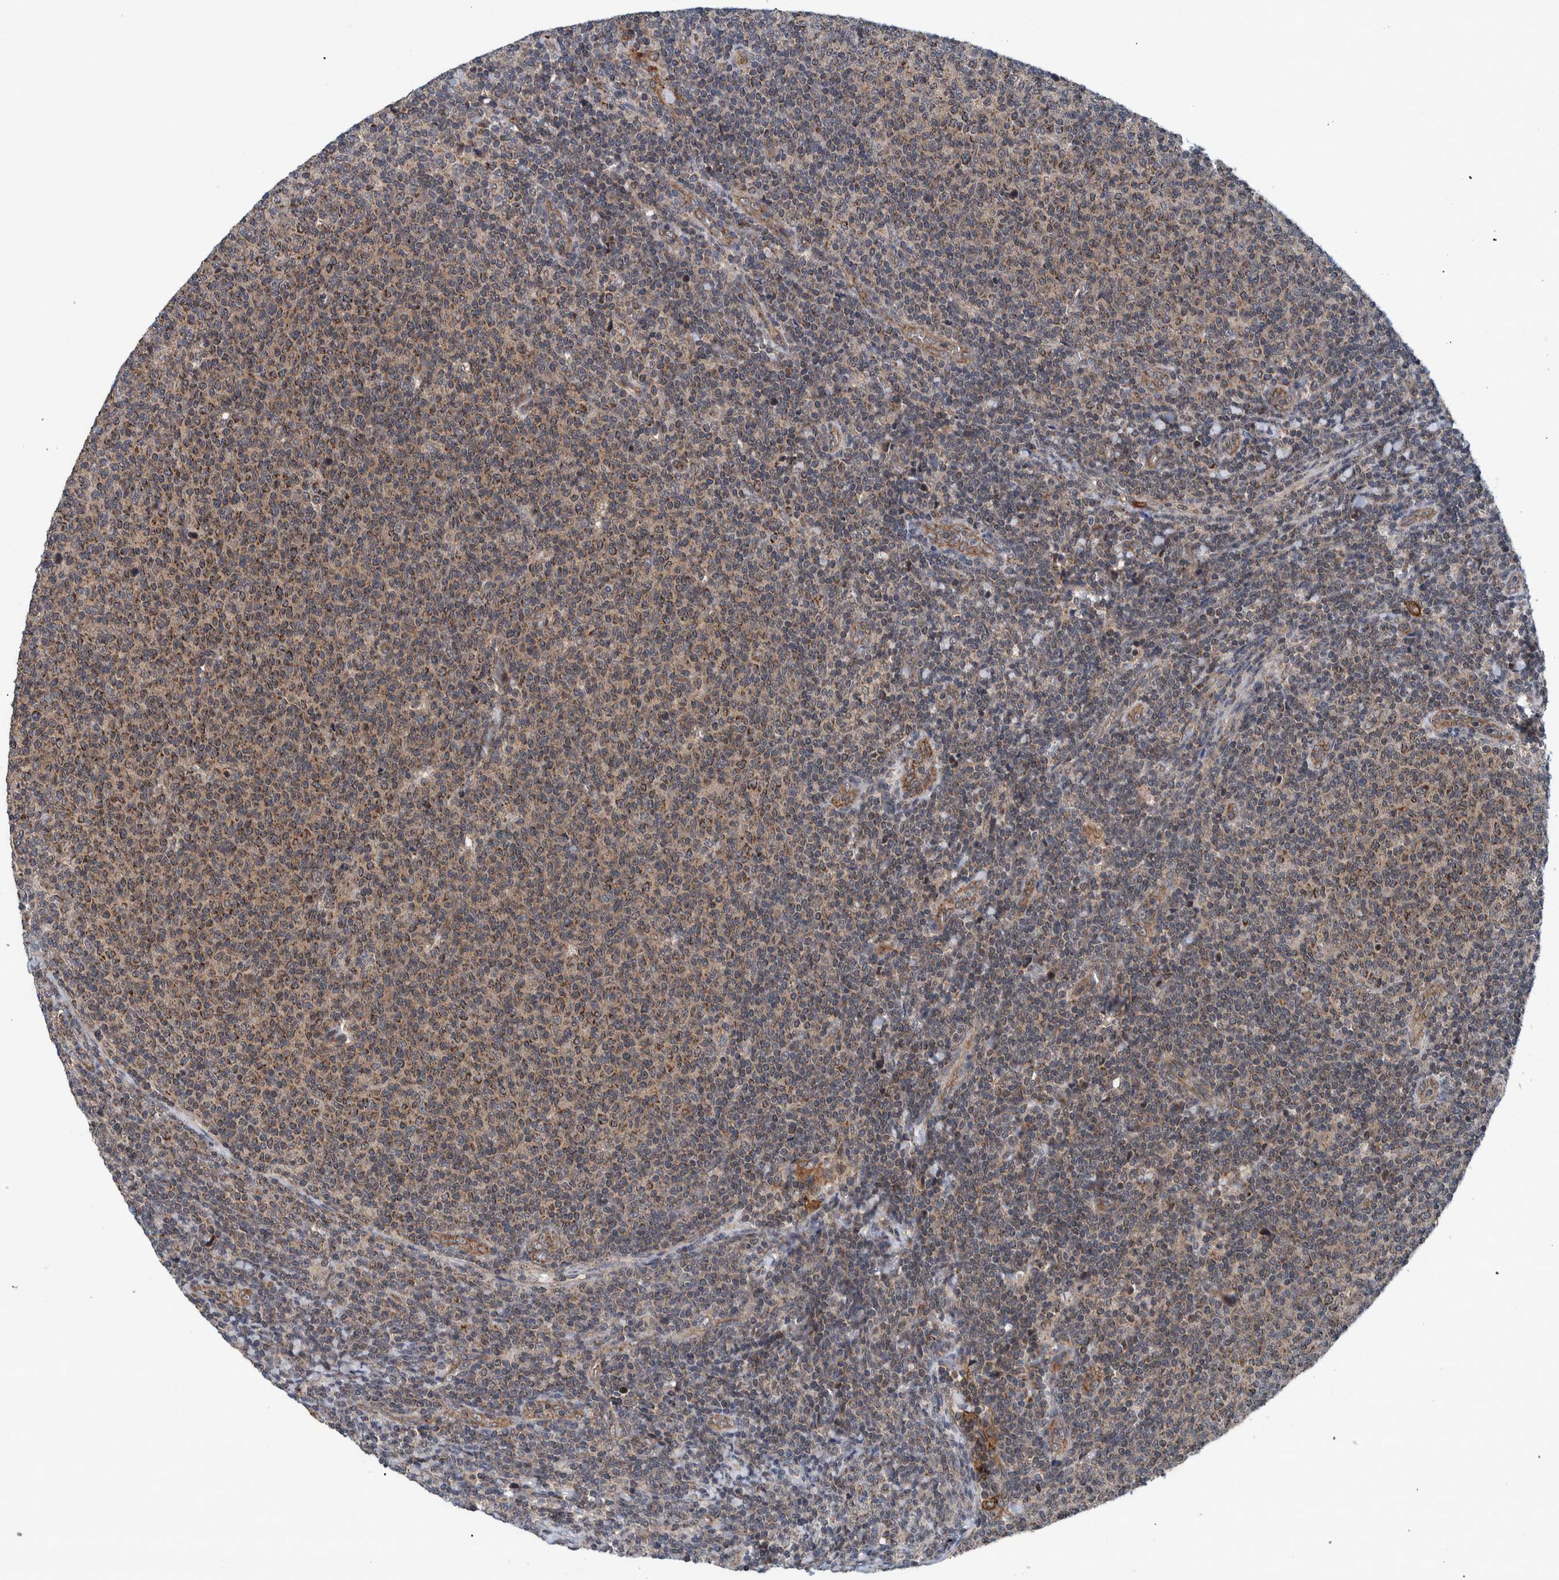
{"staining": {"intensity": "moderate", "quantity": "25%-75%", "location": "cytoplasmic/membranous"}, "tissue": "lymphoma", "cell_type": "Tumor cells", "image_type": "cancer", "snomed": [{"axis": "morphology", "description": "Malignant lymphoma, non-Hodgkin's type, Low grade"}, {"axis": "topography", "description": "Lymph node"}], "caption": "Immunohistochemical staining of malignant lymphoma, non-Hodgkin's type (low-grade) displays medium levels of moderate cytoplasmic/membranous protein staining in about 25%-75% of tumor cells. (DAB = brown stain, brightfield microscopy at high magnification).", "gene": "MRPS7", "patient": {"sex": "male", "age": 66}}